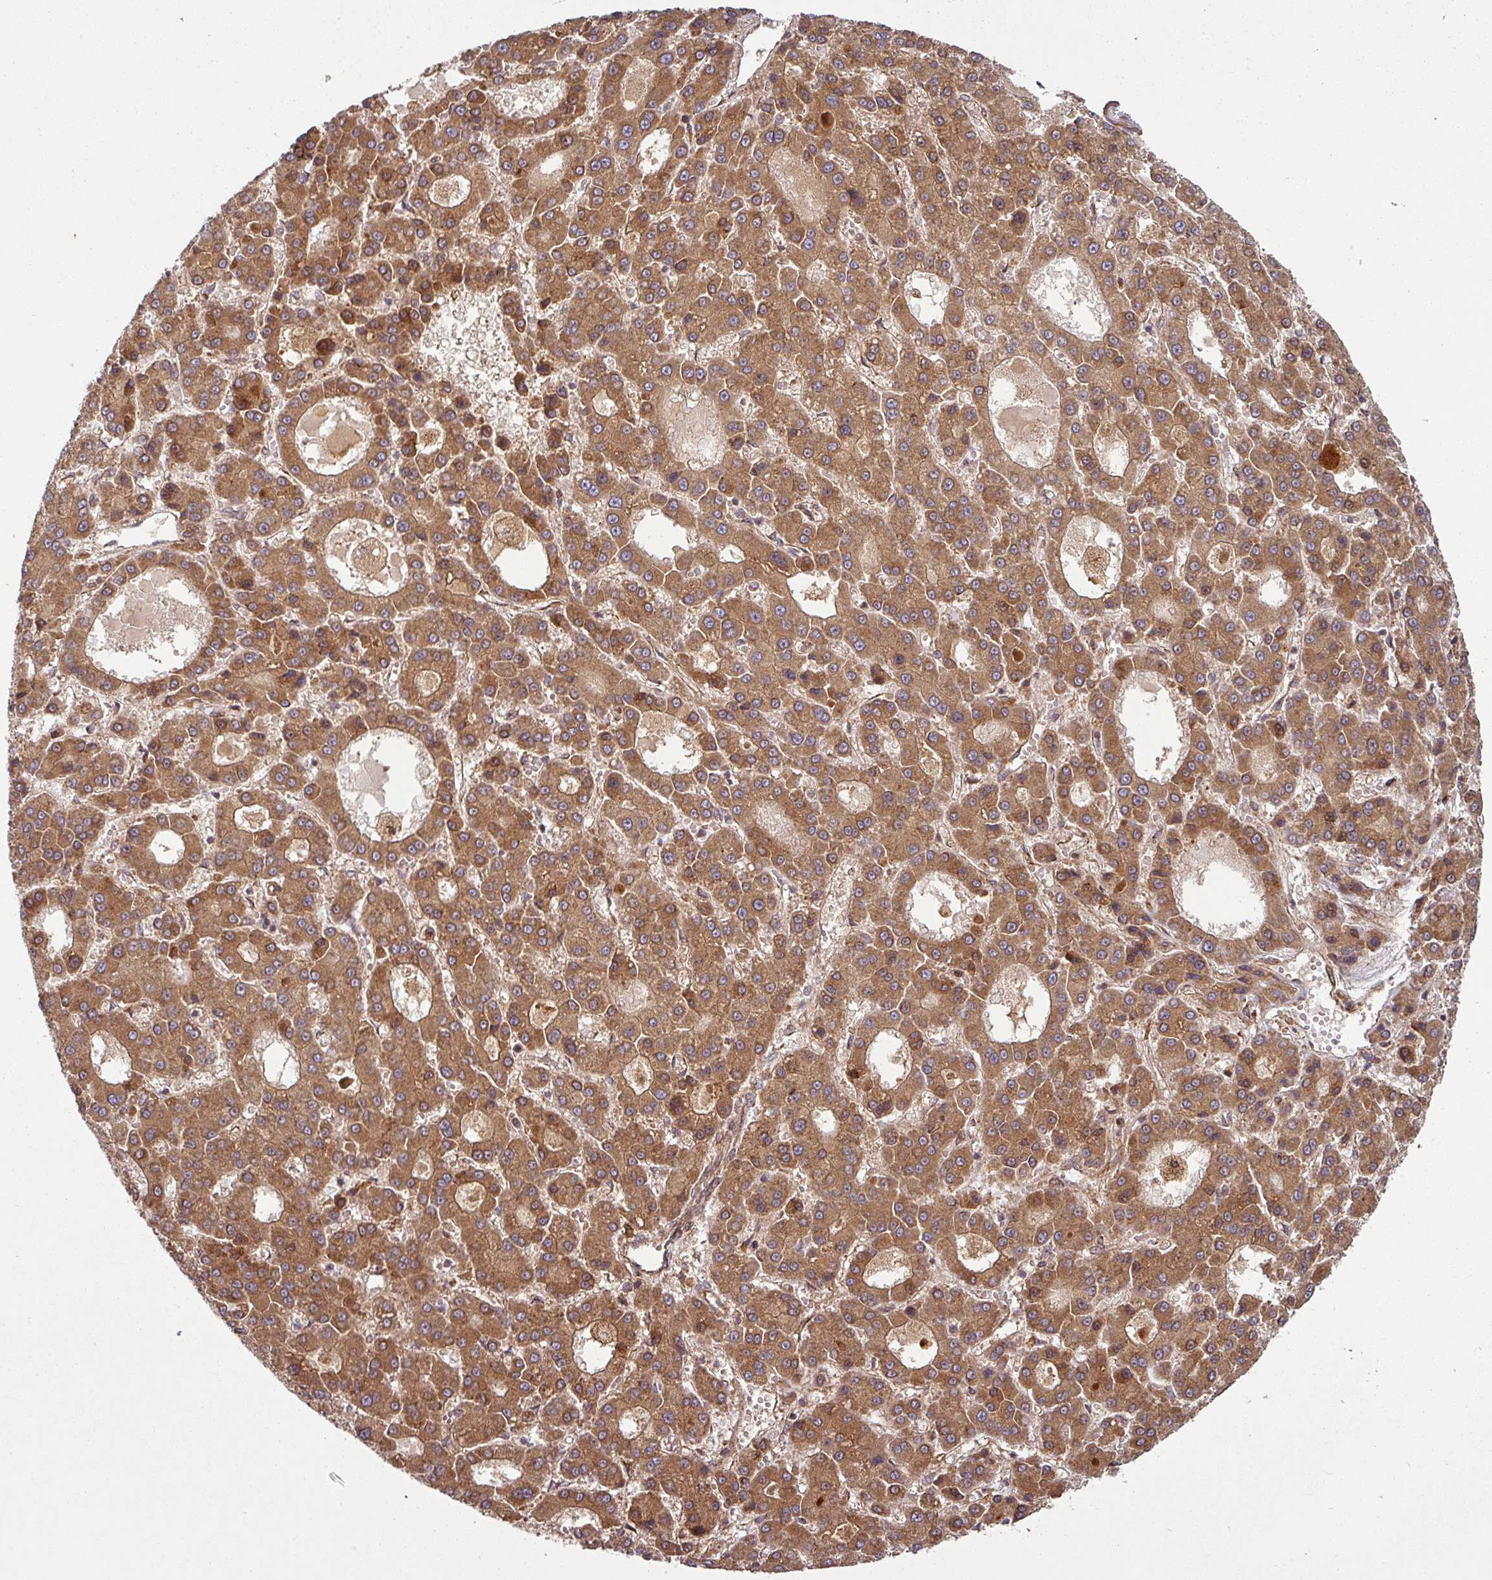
{"staining": {"intensity": "moderate", "quantity": ">75%", "location": "cytoplasmic/membranous"}, "tissue": "liver cancer", "cell_type": "Tumor cells", "image_type": "cancer", "snomed": [{"axis": "morphology", "description": "Carcinoma, Hepatocellular, NOS"}, {"axis": "topography", "description": "Liver"}], "caption": "Immunohistochemistry of human liver hepatocellular carcinoma reveals medium levels of moderate cytoplasmic/membranous positivity in about >75% of tumor cells.", "gene": "RAB5A", "patient": {"sex": "male", "age": 70}}